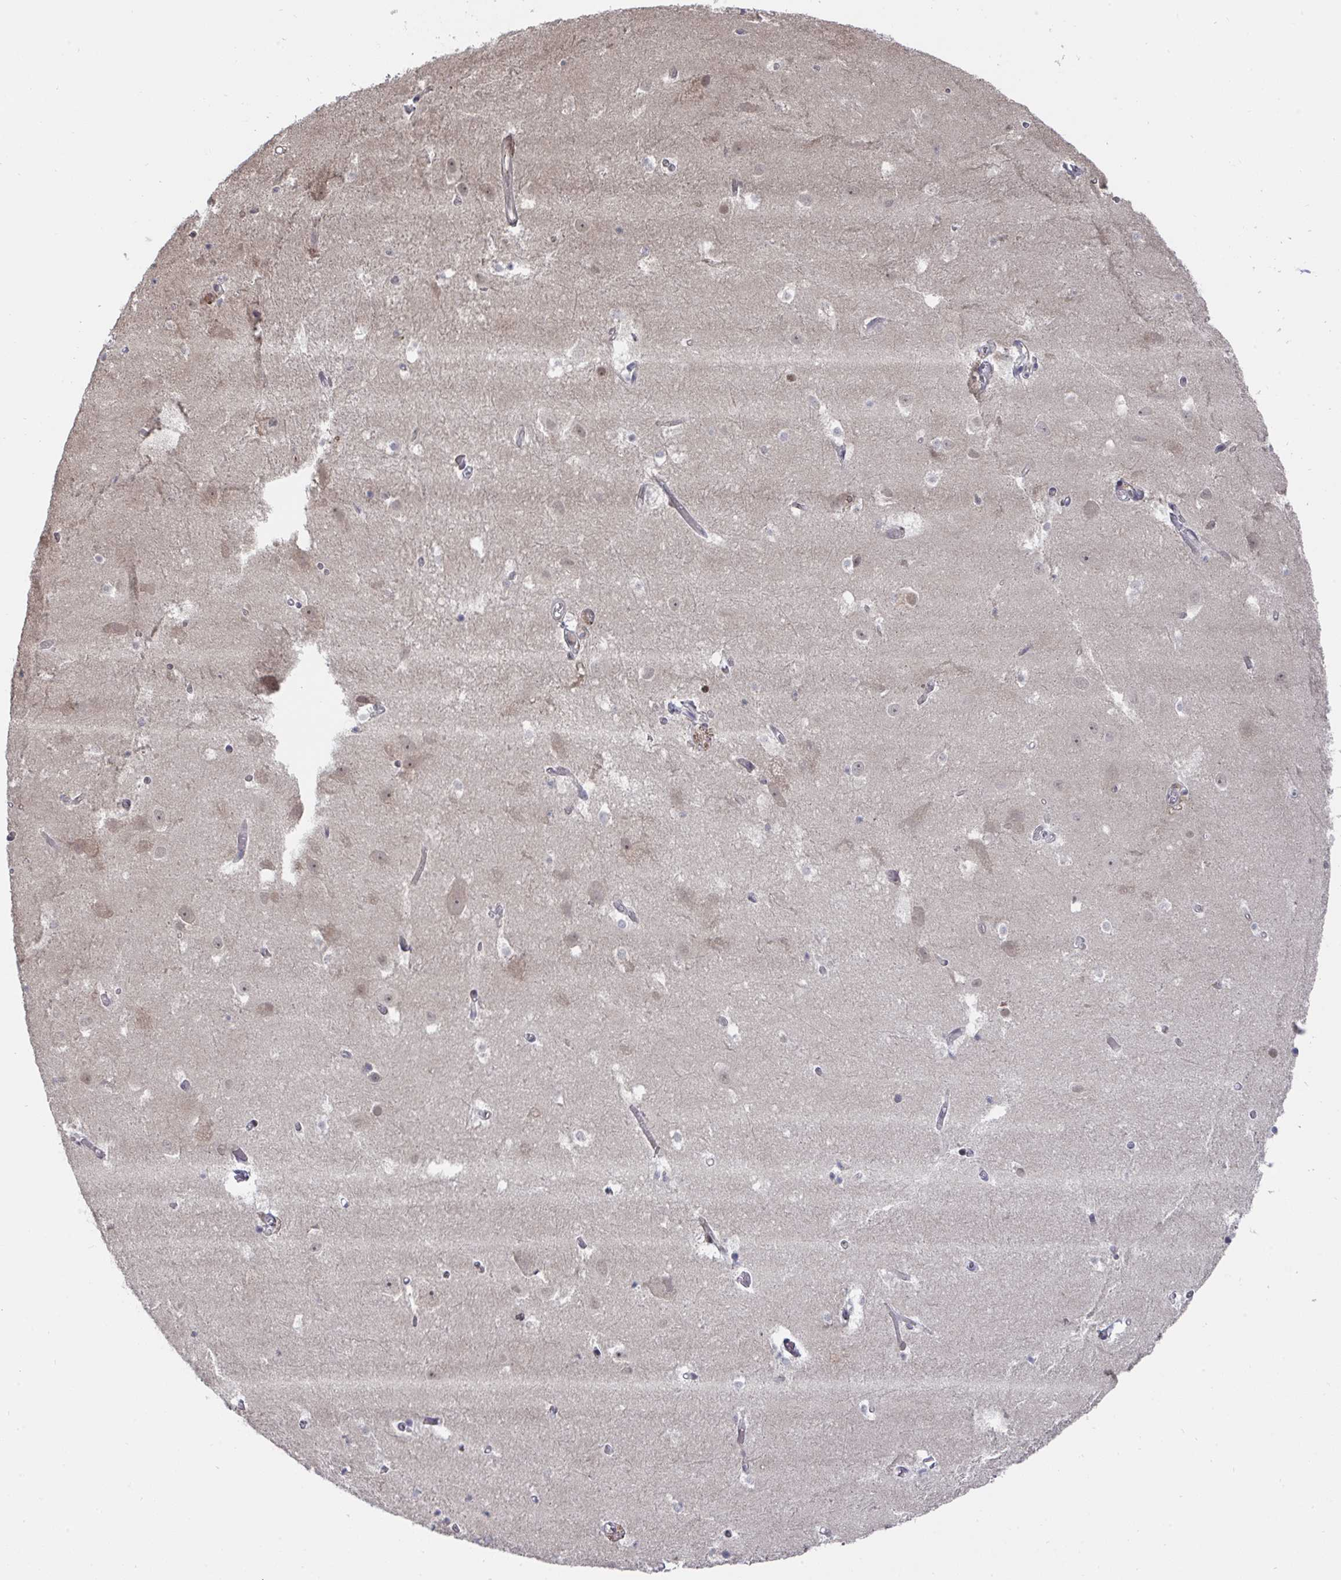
{"staining": {"intensity": "weak", "quantity": "<25%", "location": "nuclear"}, "tissue": "hippocampus", "cell_type": "Glial cells", "image_type": "normal", "snomed": [{"axis": "morphology", "description": "Normal tissue, NOS"}, {"axis": "topography", "description": "Hippocampus"}], "caption": "Benign hippocampus was stained to show a protein in brown. There is no significant positivity in glial cells. (Brightfield microscopy of DAB IHC at high magnification).", "gene": "JMJD1C", "patient": {"sex": "female", "age": 52}}